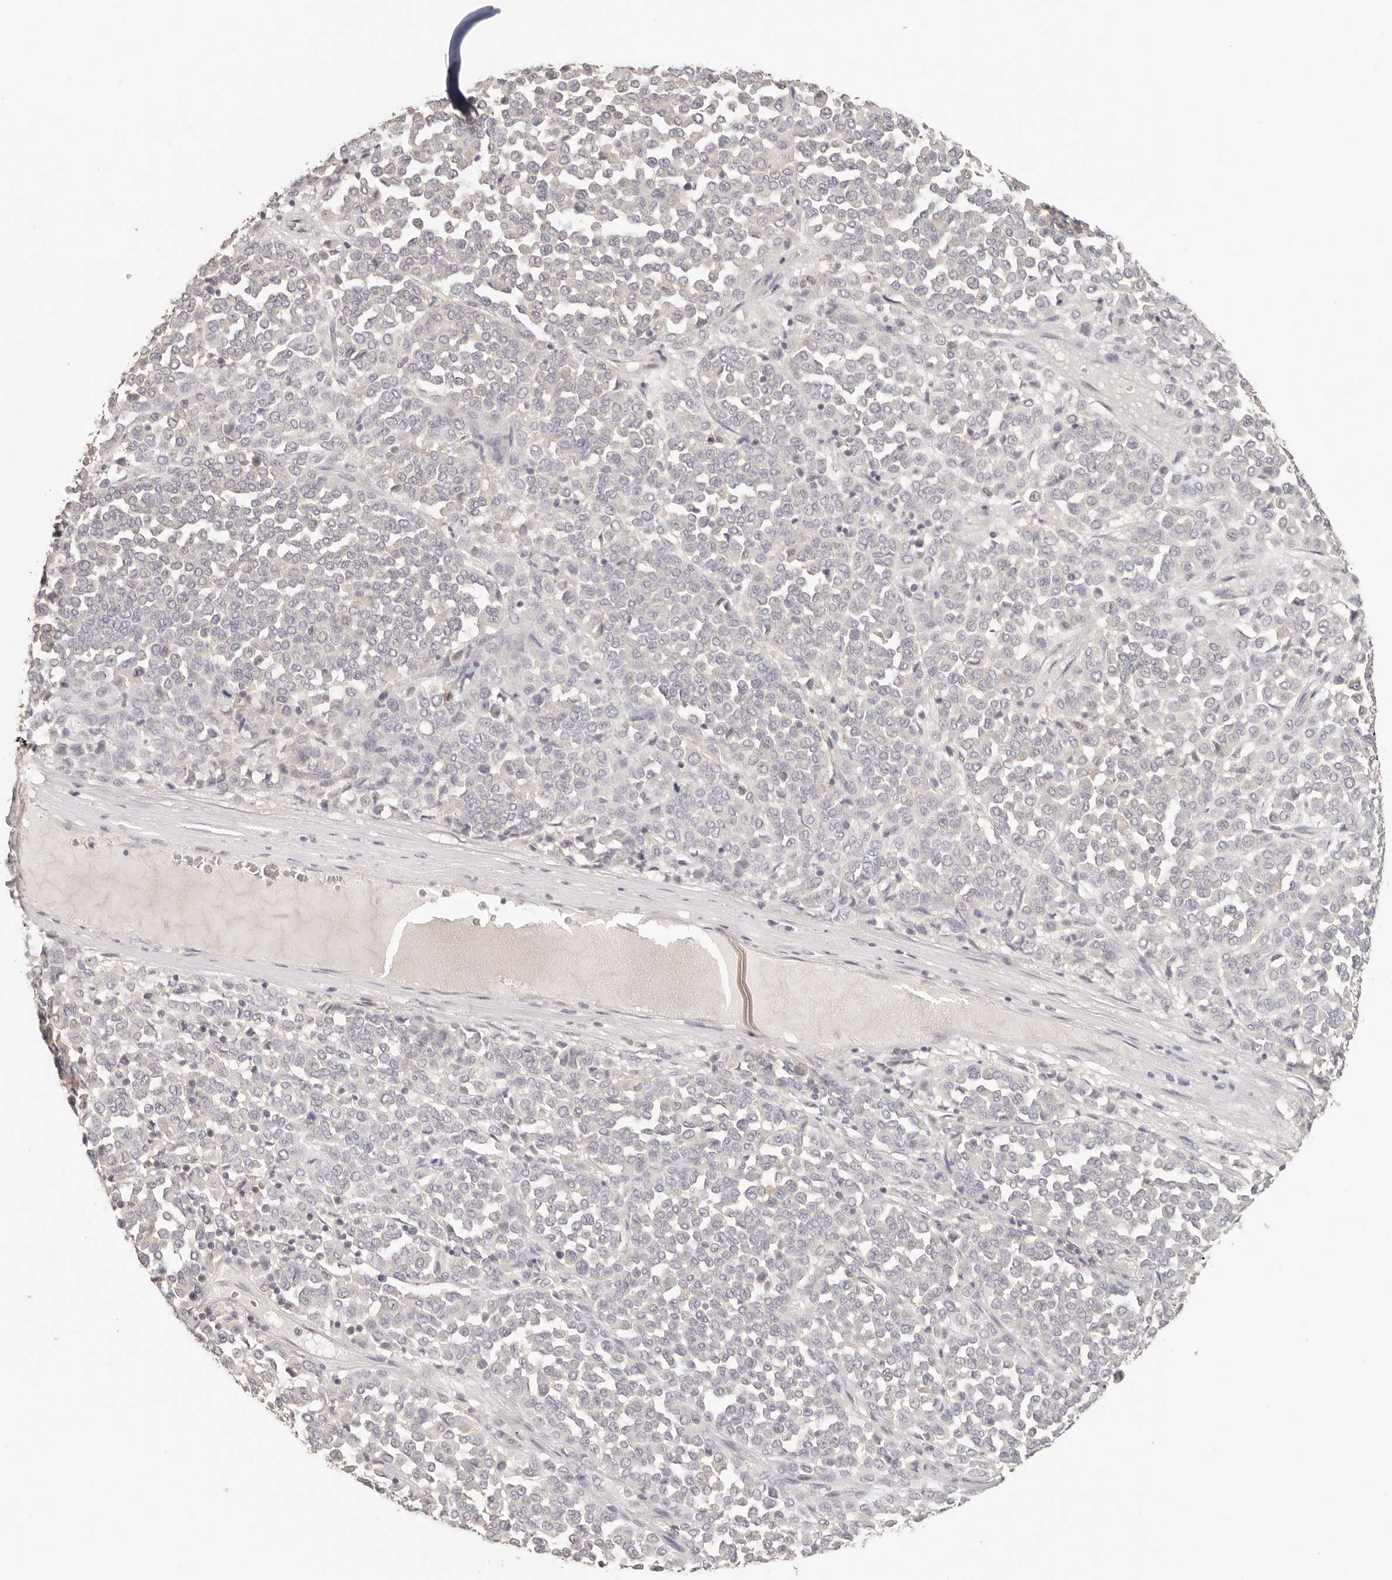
{"staining": {"intensity": "negative", "quantity": "none", "location": "none"}, "tissue": "melanoma", "cell_type": "Tumor cells", "image_type": "cancer", "snomed": [{"axis": "morphology", "description": "Malignant melanoma, Metastatic site"}, {"axis": "topography", "description": "Pancreas"}], "caption": "Tumor cells show no significant expression in melanoma.", "gene": "CSK", "patient": {"sex": "female", "age": 30}}